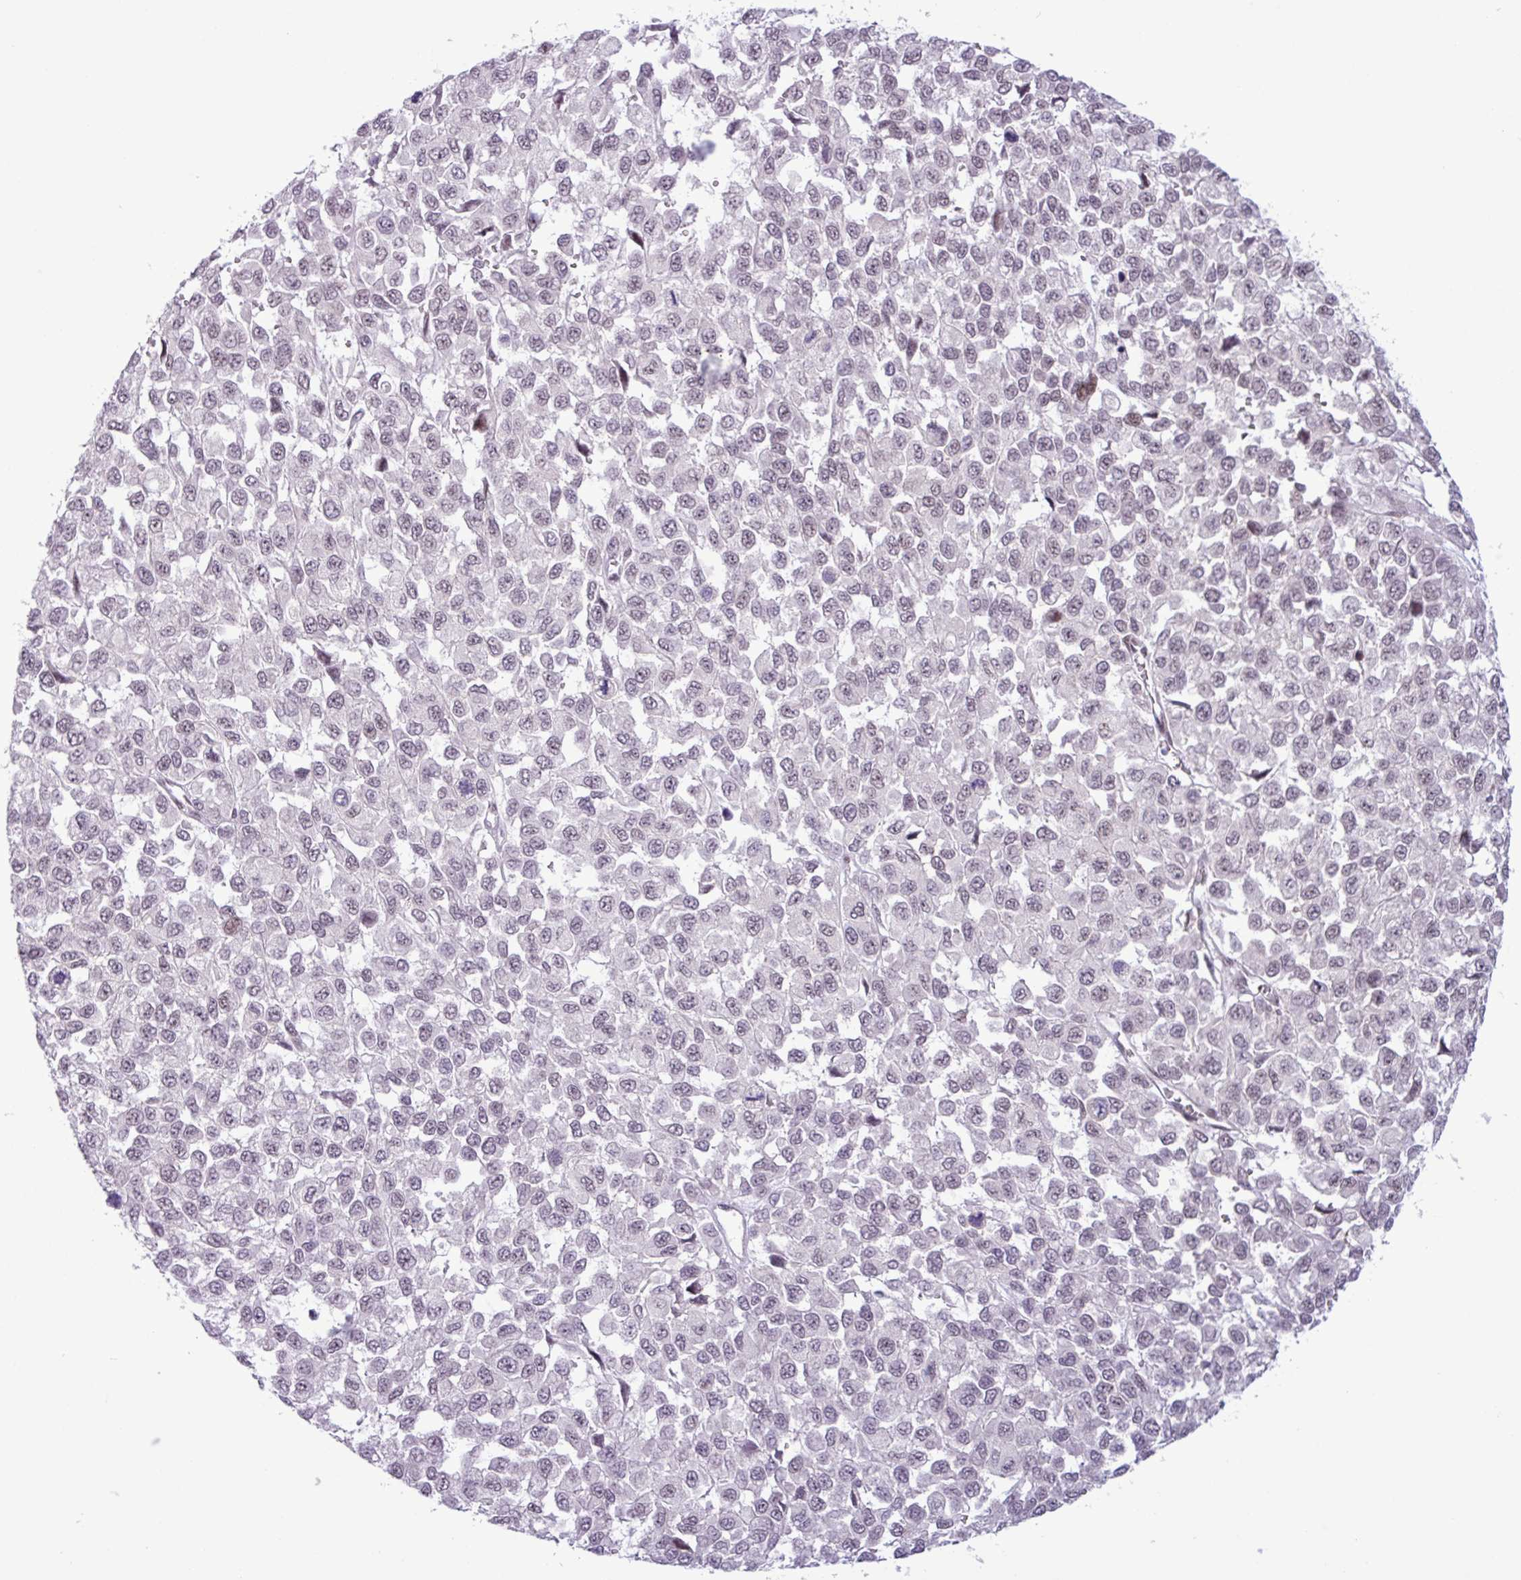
{"staining": {"intensity": "moderate", "quantity": "25%-75%", "location": "nuclear"}, "tissue": "melanoma", "cell_type": "Tumor cells", "image_type": "cancer", "snomed": [{"axis": "morphology", "description": "Malignant melanoma, NOS"}, {"axis": "topography", "description": "Skin"}], "caption": "Malignant melanoma was stained to show a protein in brown. There is medium levels of moderate nuclear expression in approximately 25%-75% of tumor cells. Using DAB (3,3'-diaminobenzidine) (brown) and hematoxylin (blue) stains, captured at high magnification using brightfield microscopy.", "gene": "NOTCH2", "patient": {"sex": "male", "age": 62}}